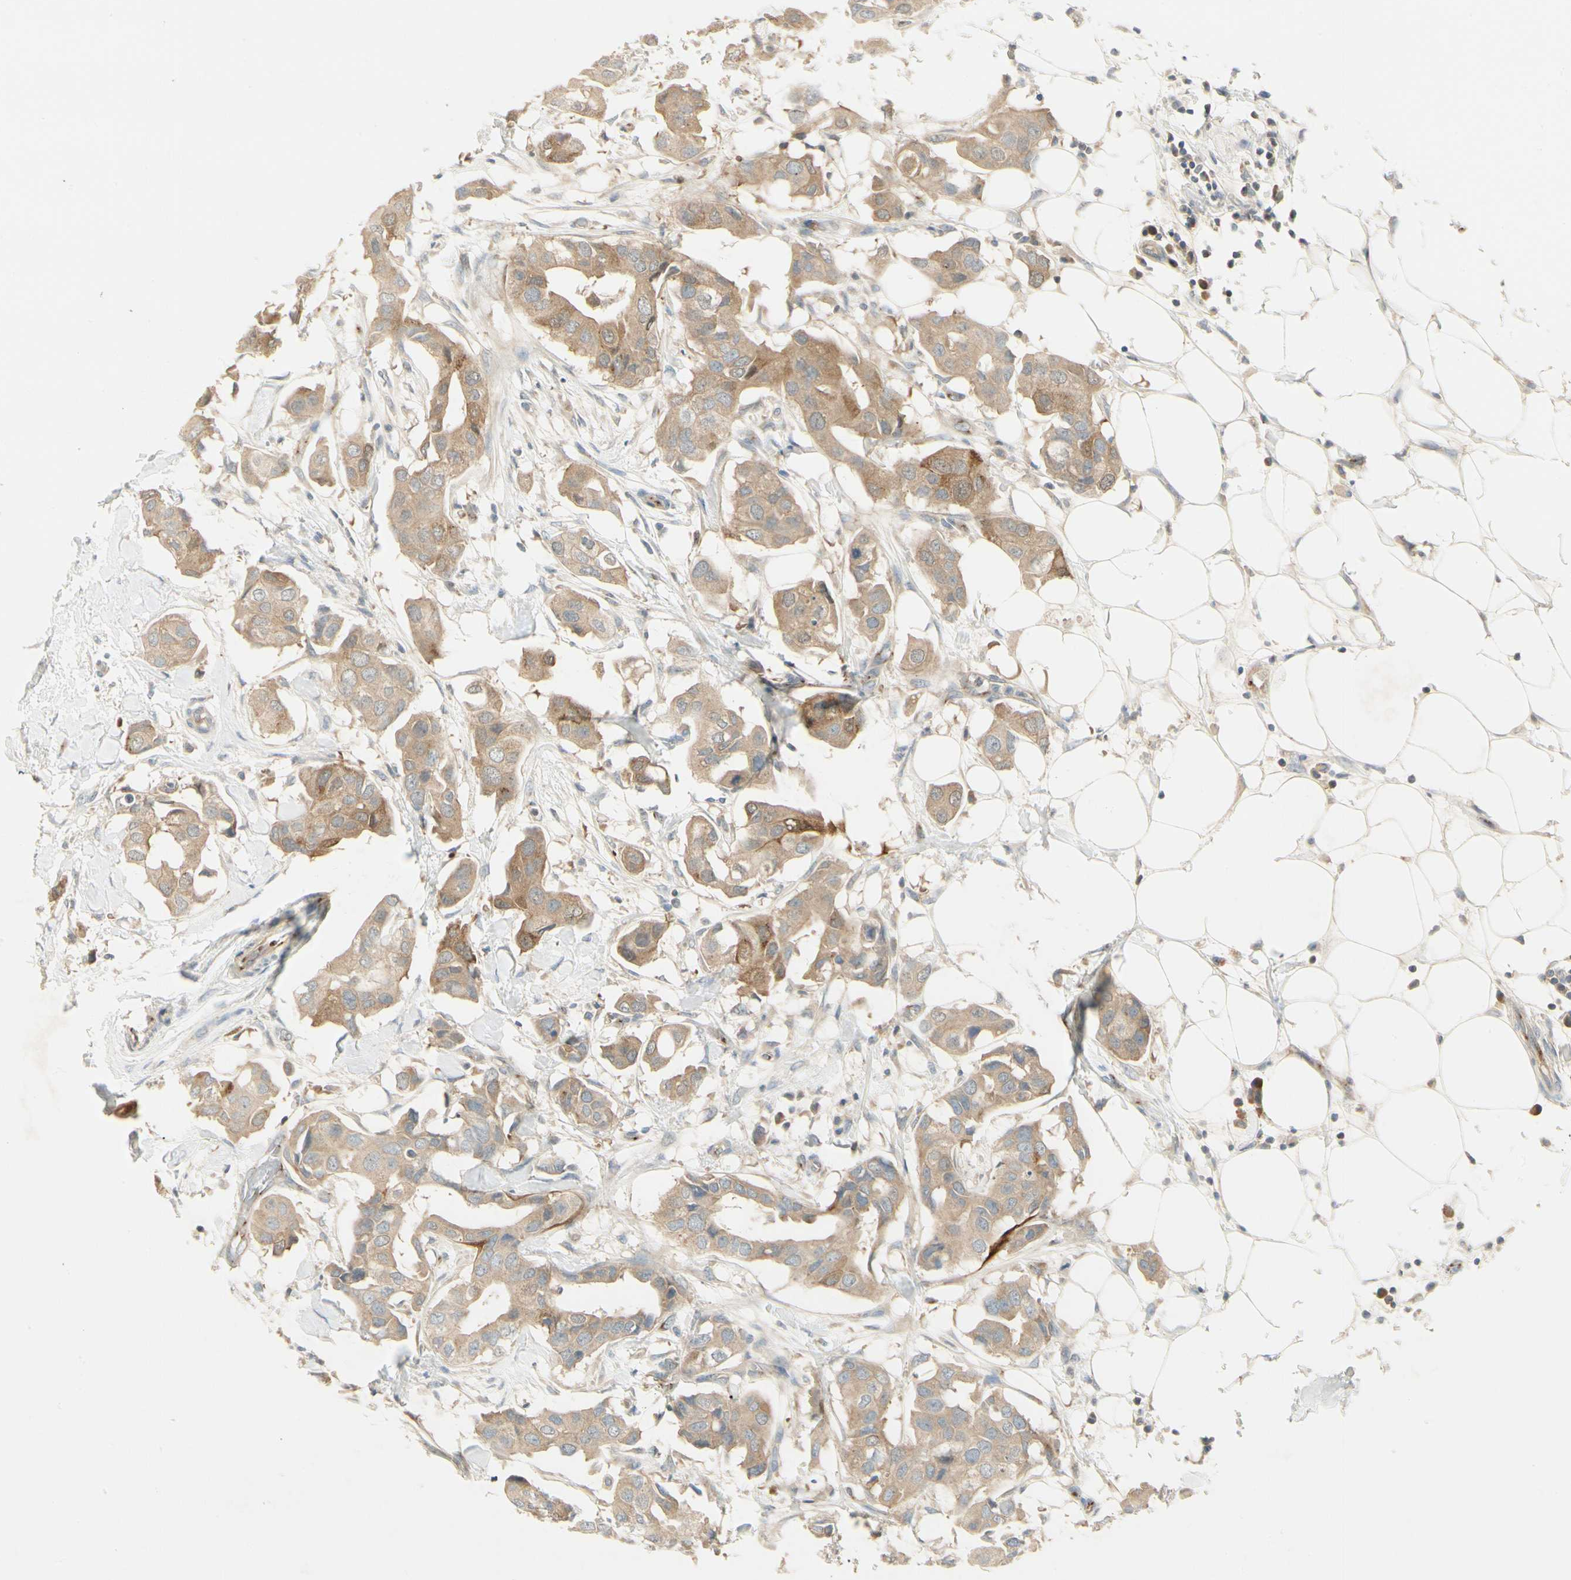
{"staining": {"intensity": "weak", "quantity": ">75%", "location": "cytoplasmic/membranous"}, "tissue": "breast cancer", "cell_type": "Tumor cells", "image_type": "cancer", "snomed": [{"axis": "morphology", "description": "Duct carcinoma"}, {"axis": "topography", "description": "Breast"}], "caption": "This image exhibits breast cancer (invasive ductal carcinoma) stained with IHC to label a protein in brown. The cytoplasmic/membranous of tumor cells show weak positivity for the protein. Nuclei are counter-stained blue.", "gene": "MANSC1", "patient": {"sex": "female", "age": 40}}